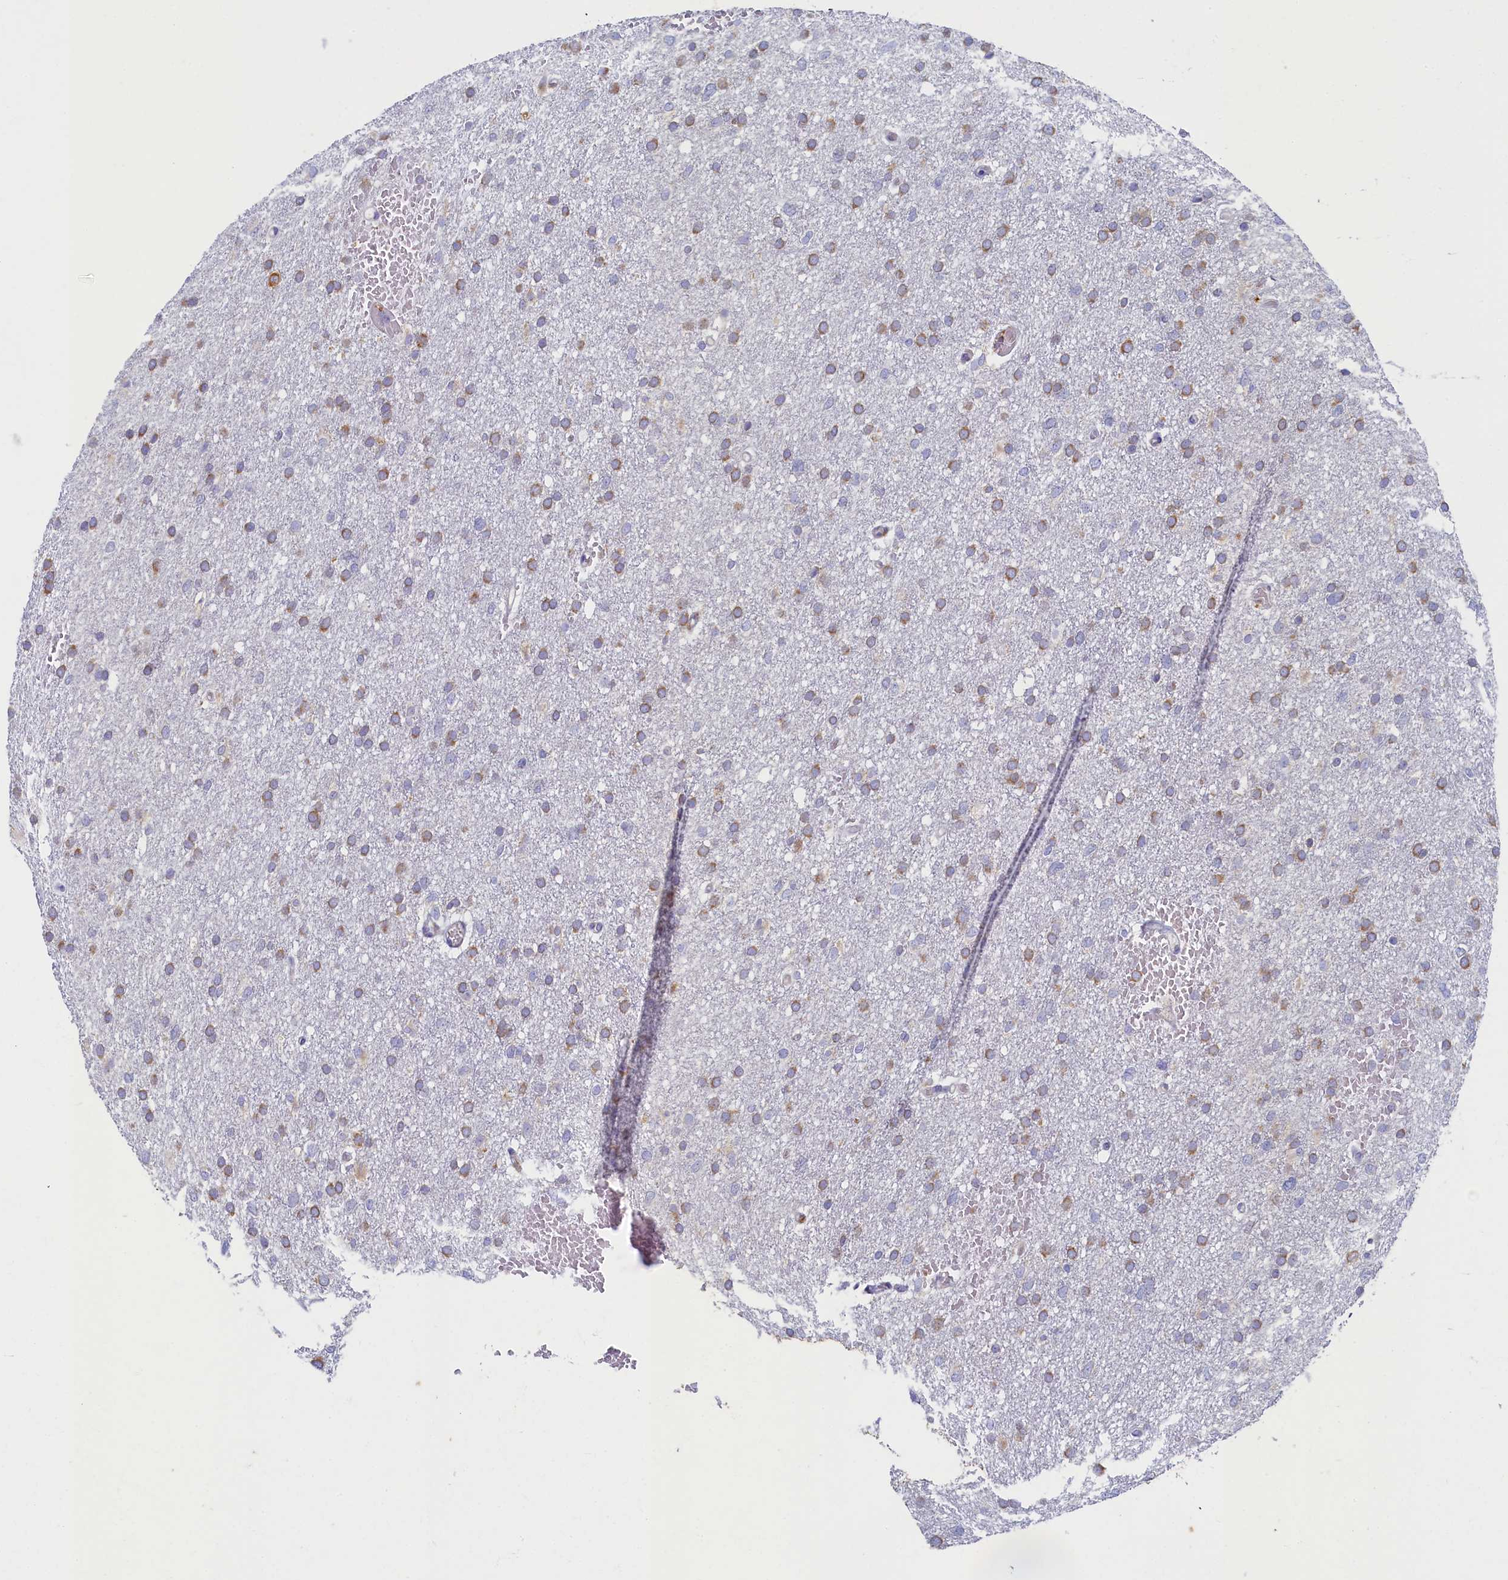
{"staining": {"intensity": "moderate", "quantity": ">75%", "location": "cytoplasmic/membranous"}, "tissue": "glioma", "cell_type": "Tumor cells", "image_type": "cancer", "snomed": [{"axis": "morphology", "description": "Glioma, malignant, High grade"}, {"axis": "topography", "description": "Cerebral cortex"}], "caption": "Brown immunohistochemical staining in malignant glioma (high-grade) exhibits moderate cytoplasmic/membranous positivity in about >75% of tumor cells.", "gene": "TMEM18", "patient": {"sex": "female", "age": 36}}